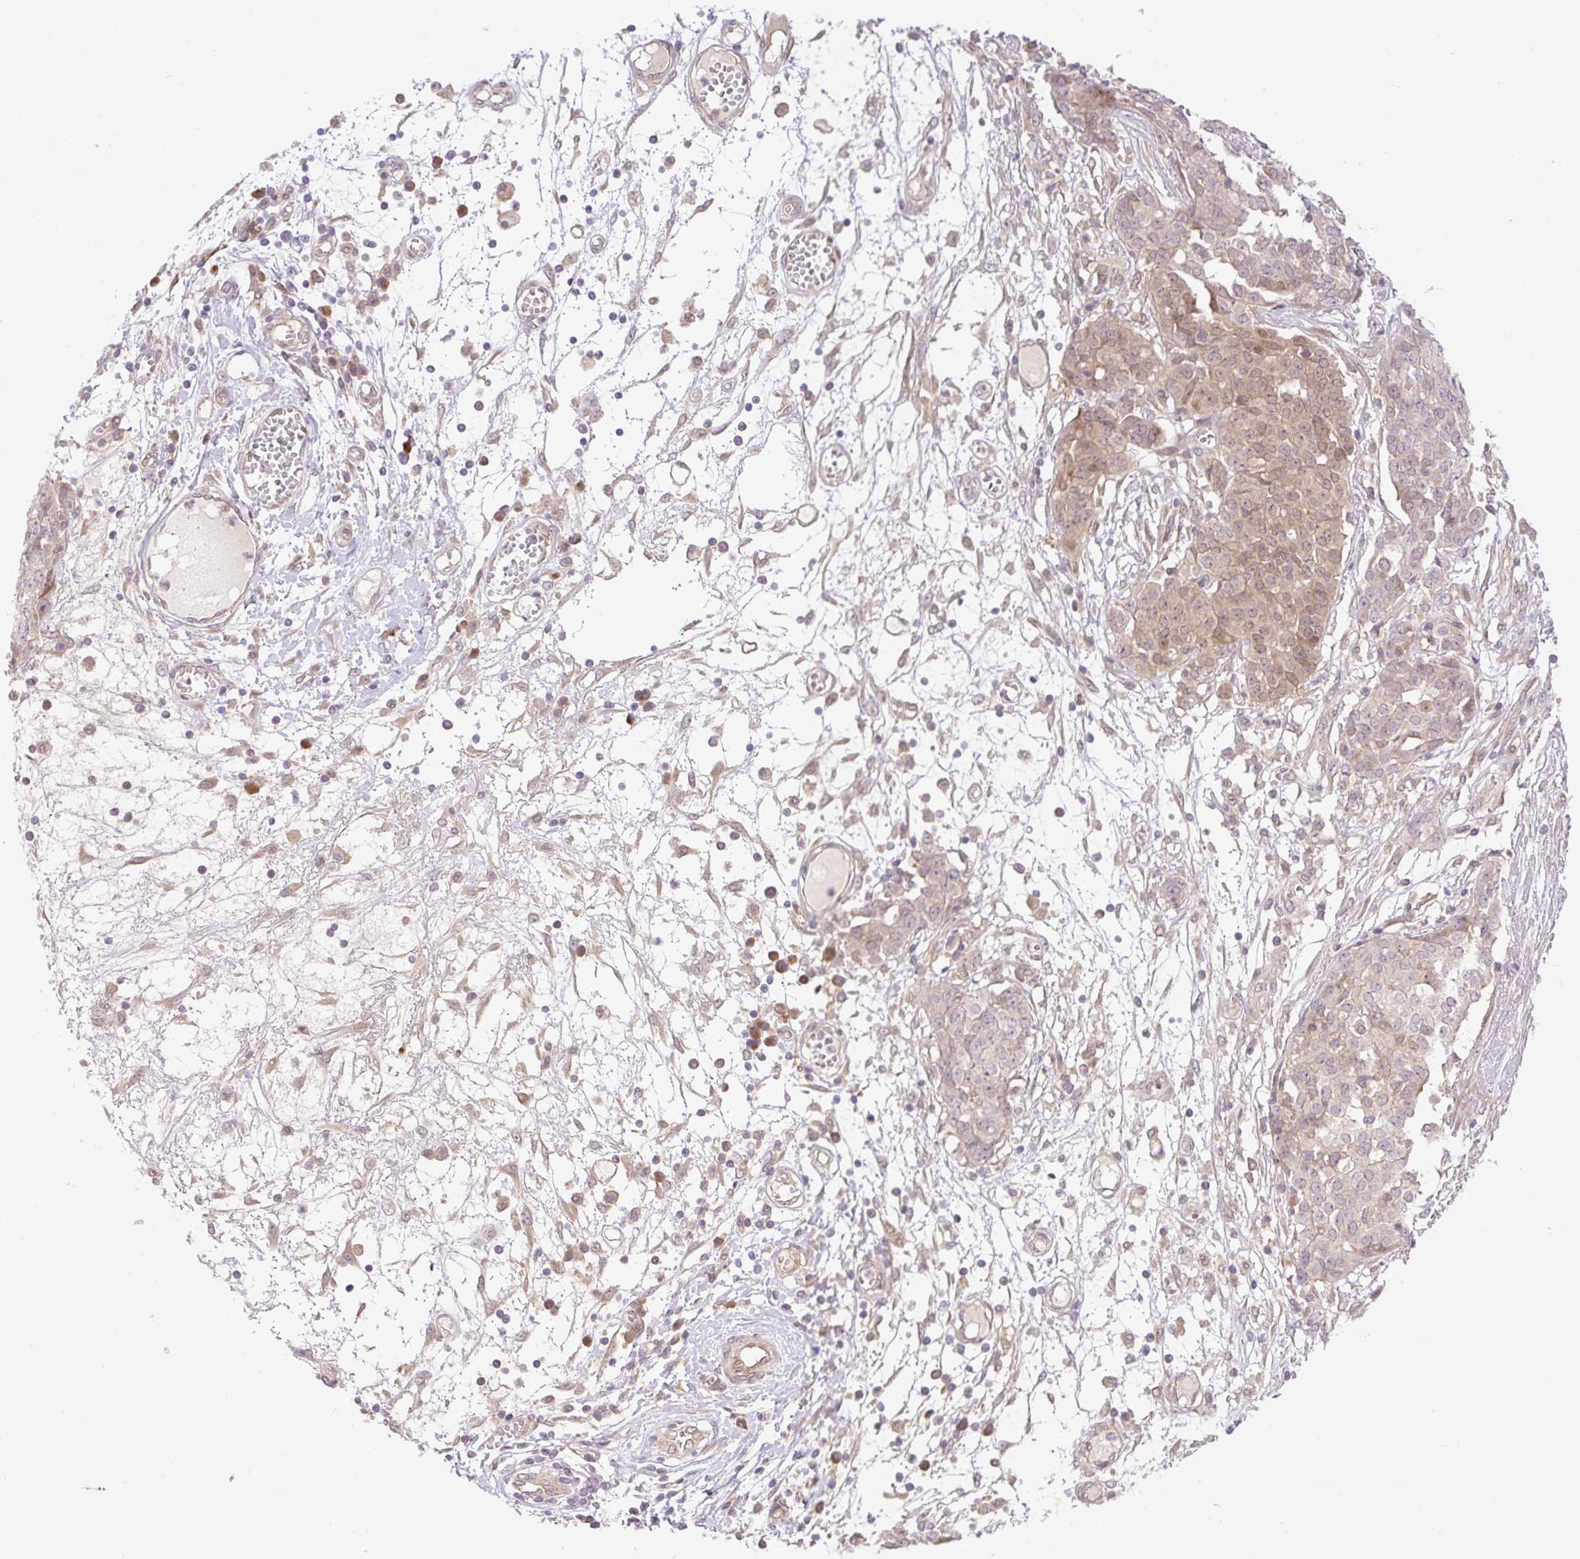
{"staining": {"intensity": "weak", "quantity": "25%-75%", "location": "cytoplasmic/membranous,nuclear"}, "tissue": "ovarian cancer", "cell_type": "Tumor cells", "image_type": "cancer", "snomed": [{"axis": "morphology", "description": "Cystadenocarcinoma, serous, NOS"}, {"axis": "topography", "description": "Soft tissue"}, {"axis": "topography", "description": "Ovary"}], "caption": "Immunohistochemical staining of human ovarian cancer (serous cystadenocarcinoma) demonstrates low levels of weak cytoplasmic/membranous and nuclear positivity in about 25%-75% of tumor cells.", "gene": "VPS25", "patient": {"sex": "female", "age": 57}}